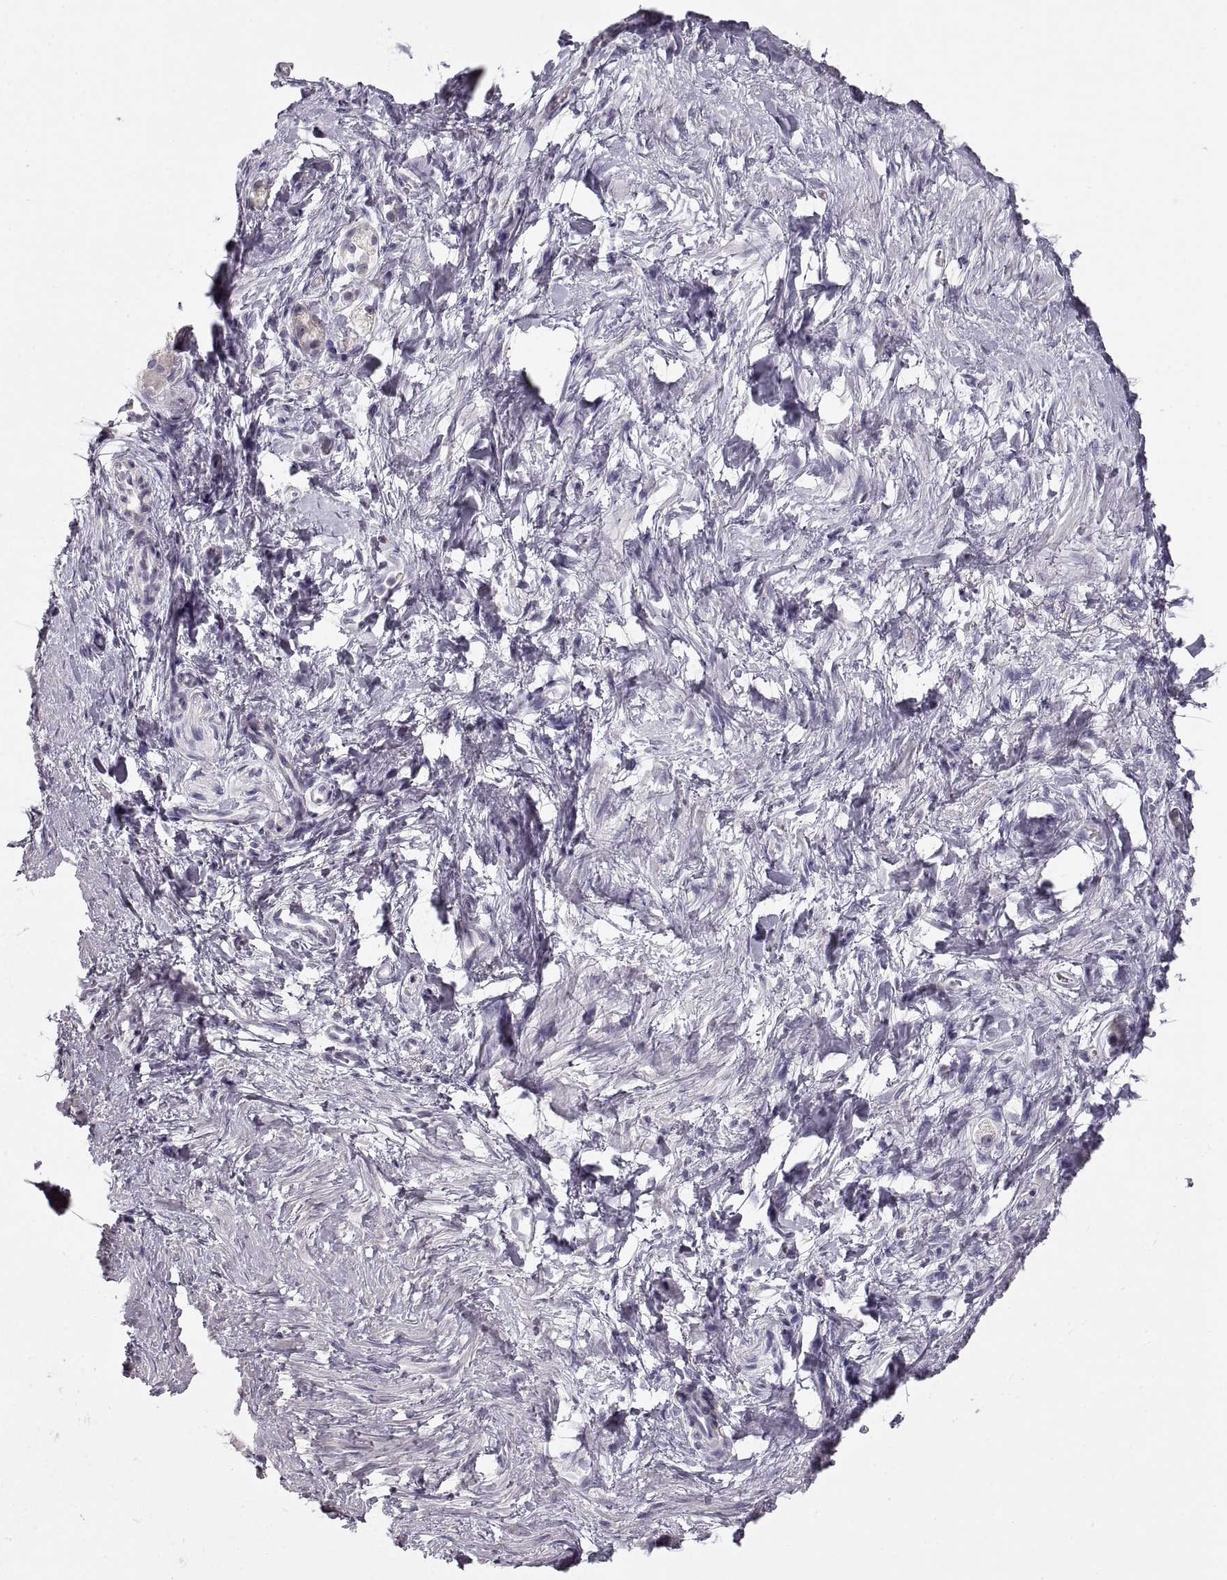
{"staining": {"intensity": "negative", "quantity": "none", "location": "none"}, "tissue": "stomach cancer", "cell_type": "Tumor cells", "image_type": "cancer", "snomed": [{"axis": "morphology", "description": "Adenocarcinoma, NOS"}, {"axis": "topography", "description": "Stomach"}], "caption": "Immunohistochemistry photomicrograph of human stomach cancer (adenocarcinoma) stained for a protein (brown), which shows no expression in tumor cells.", "gene": "ZP3", "patient": {"sex": "male", "age": 58}}